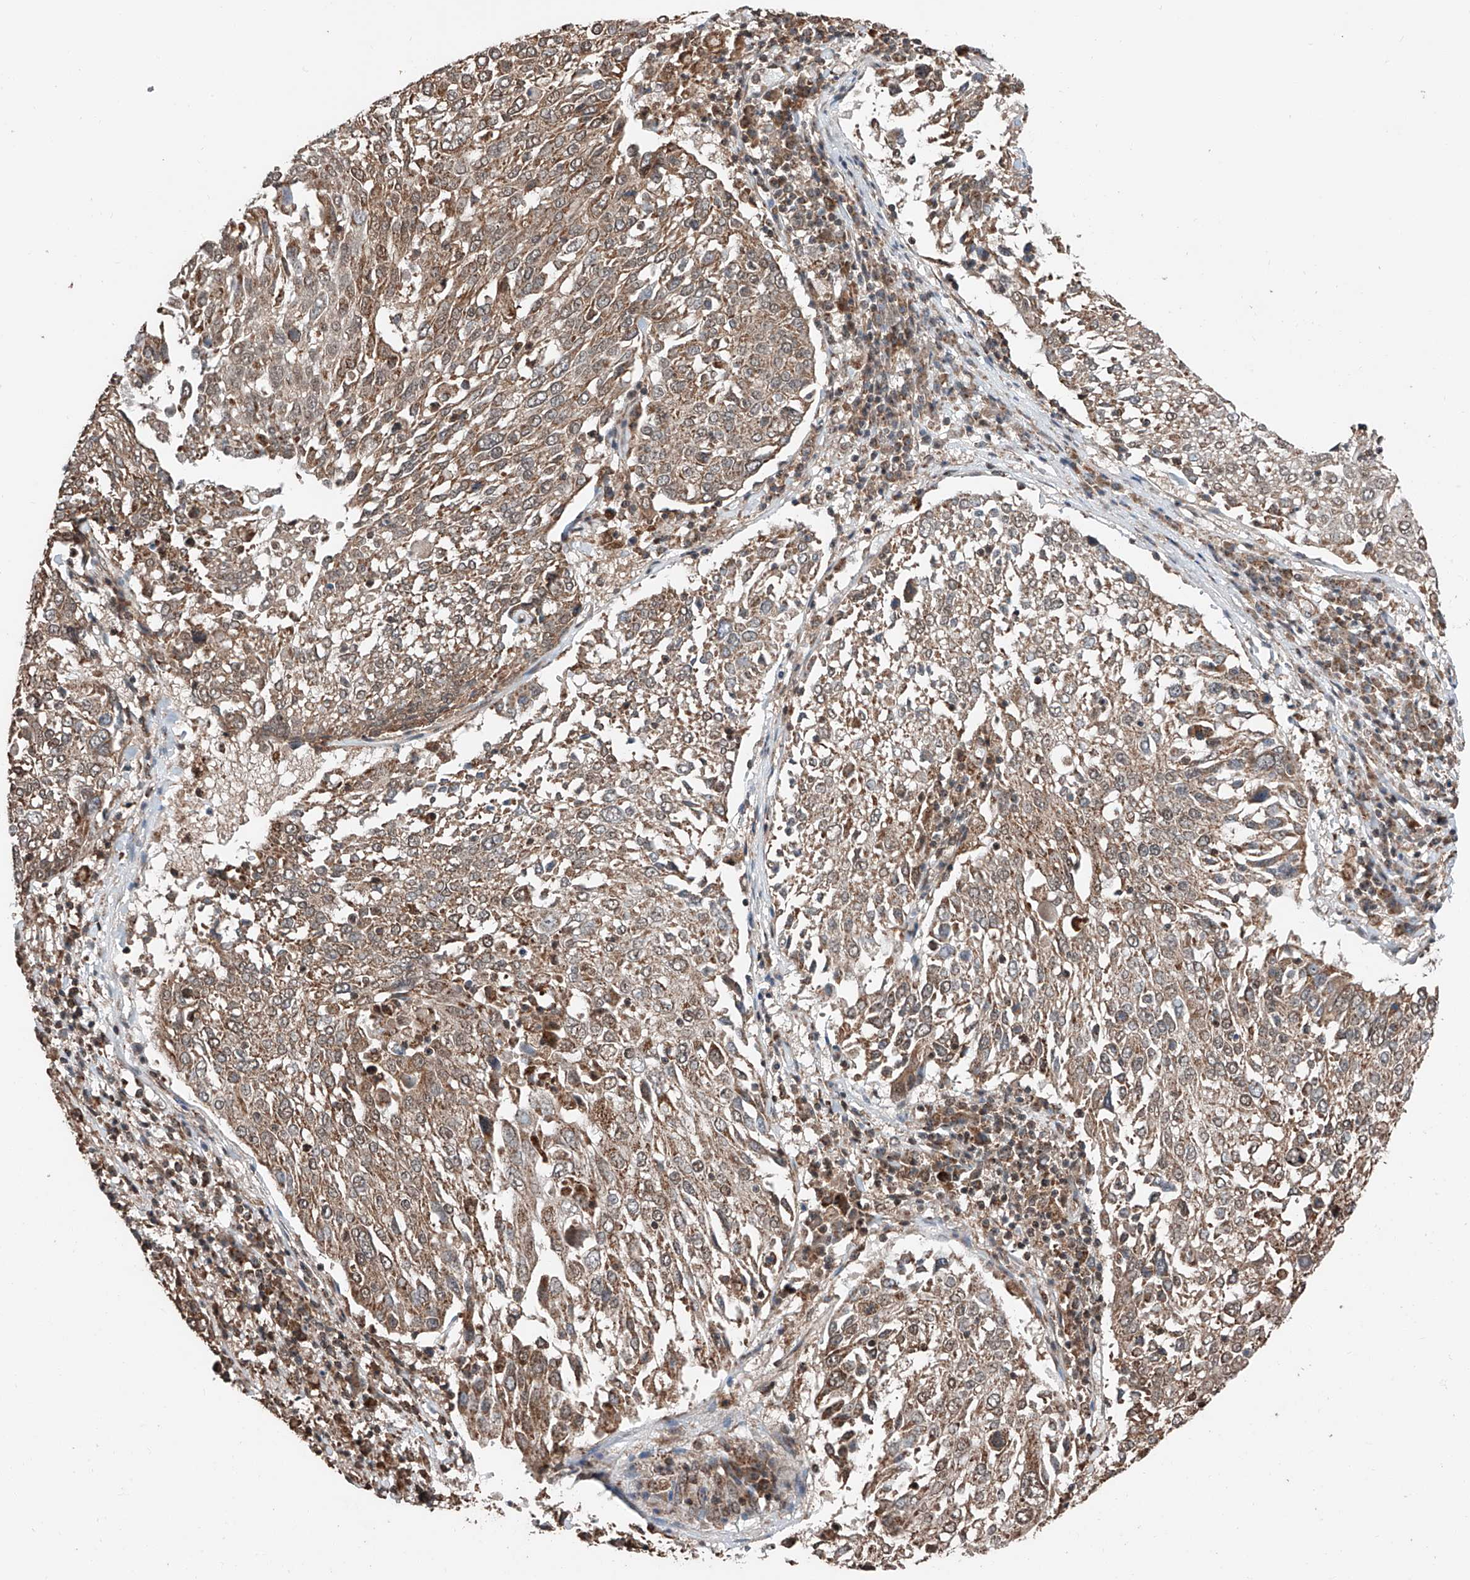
{"staining": {"intensity": "moderate", "quantity": "25%-75%", "location": "cytoplasmic/membranous"}, "tissue": "lung cancer", "cell_type": "Tumor cells", "image_type": "cancer", "snomed": [{"axis": "morphology", "description": "Squamous cell carcinoma, NOS"}, {"axis": "topography", "description": "Lung"}], "caption": "Moderate cytoplasmic/membranous positivity is identified in about 25%-75% of tumor cells in lung cancer. (DAB IHC, brown staining for protein, blue staining for nuclei).", "gene": "ZNF445", "patient": {"sex": "male", "age": 65}}